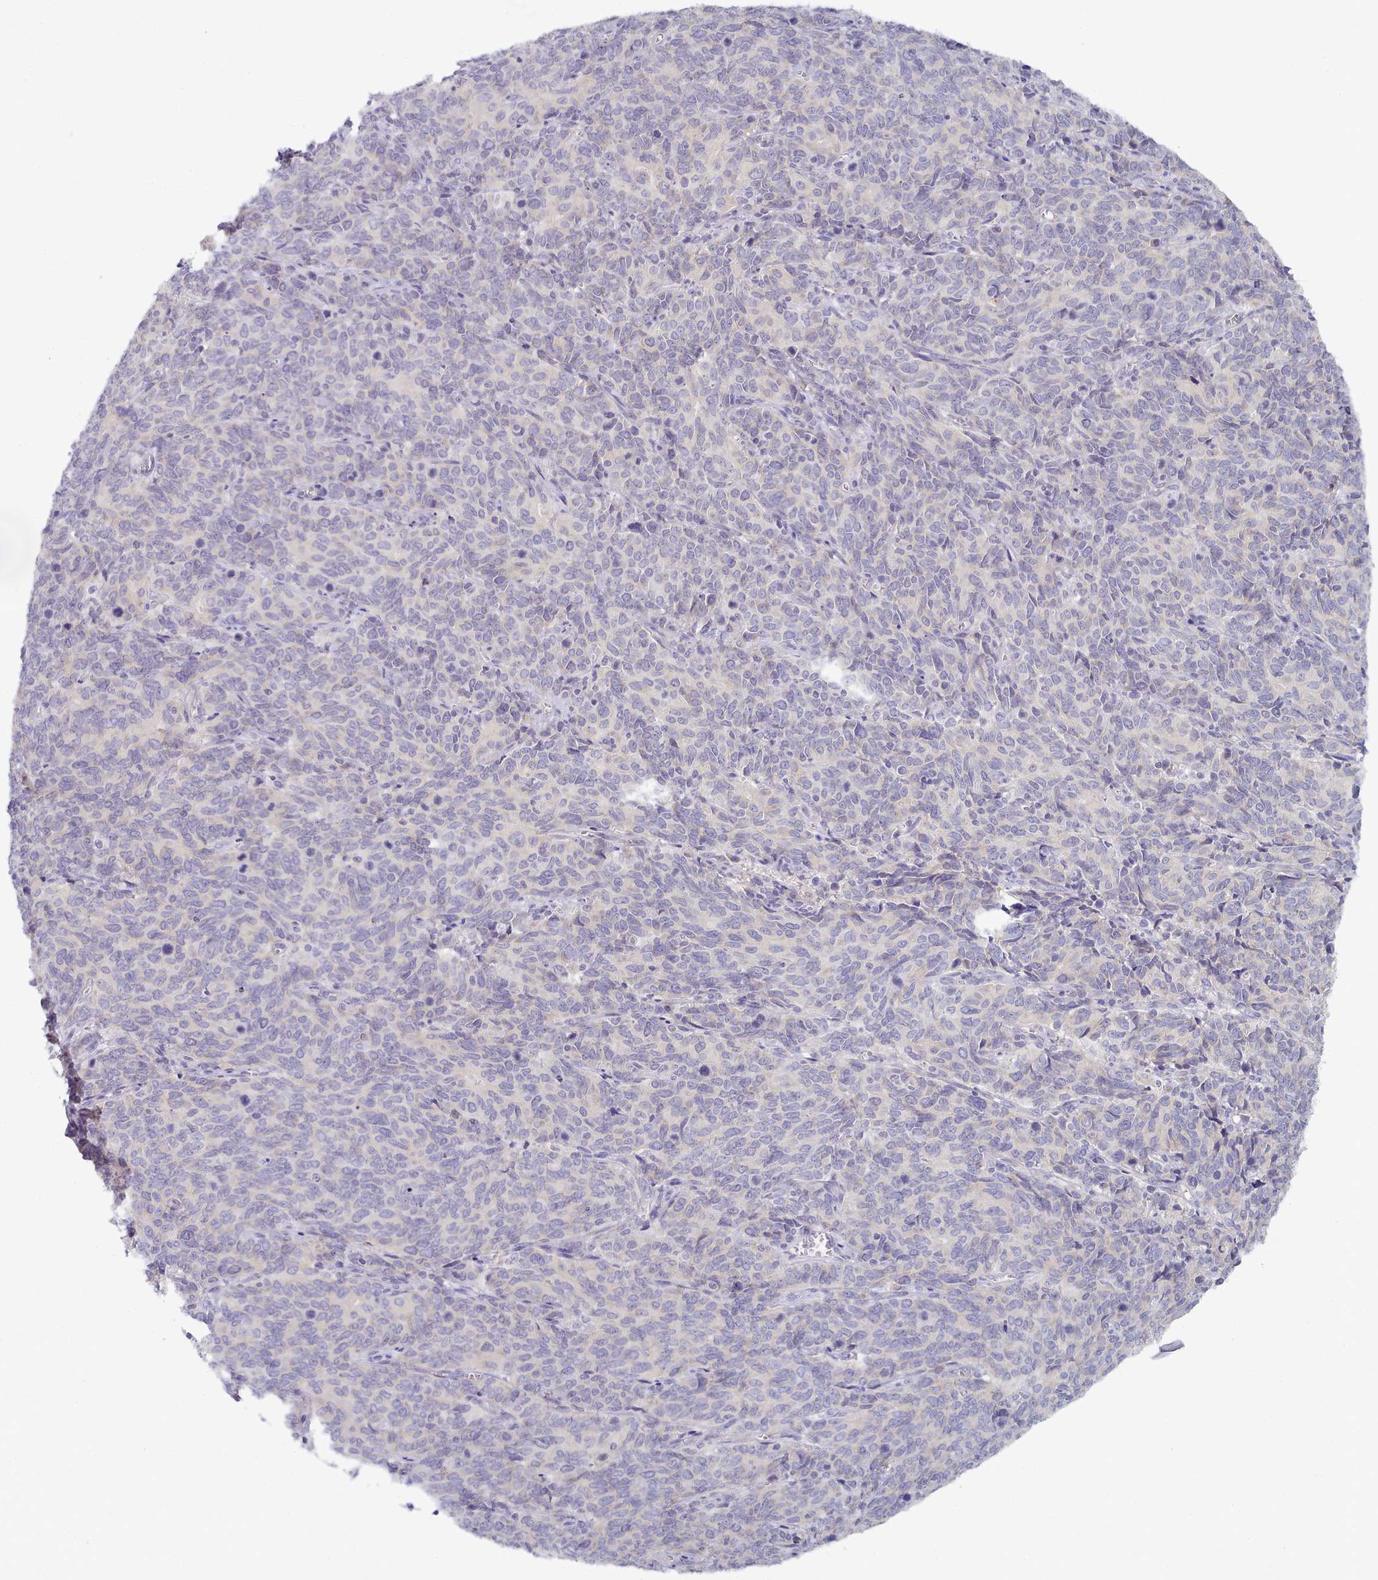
{"staining": {"intensity": "negative", "quantity": "none", "location": "none"}, "tissue": "cervical cancer", "cell_type": "Tumor cells", "image_type": "cancer", "snomed": [{"axis": "morphology", "description": "Squamous cell carcinoma, NOS"}, {"axis": "topography", "description": "Cervix"}], "caption": "Image shows no significant protein staining in tumor cells of cervical squamous cell carcinoma. (DAB (3,3'-diaminobenzidine) immunohistochemistry, high magnification).", "gene": "TYW1B", "patient": {"sex": "female", "age": 60}}